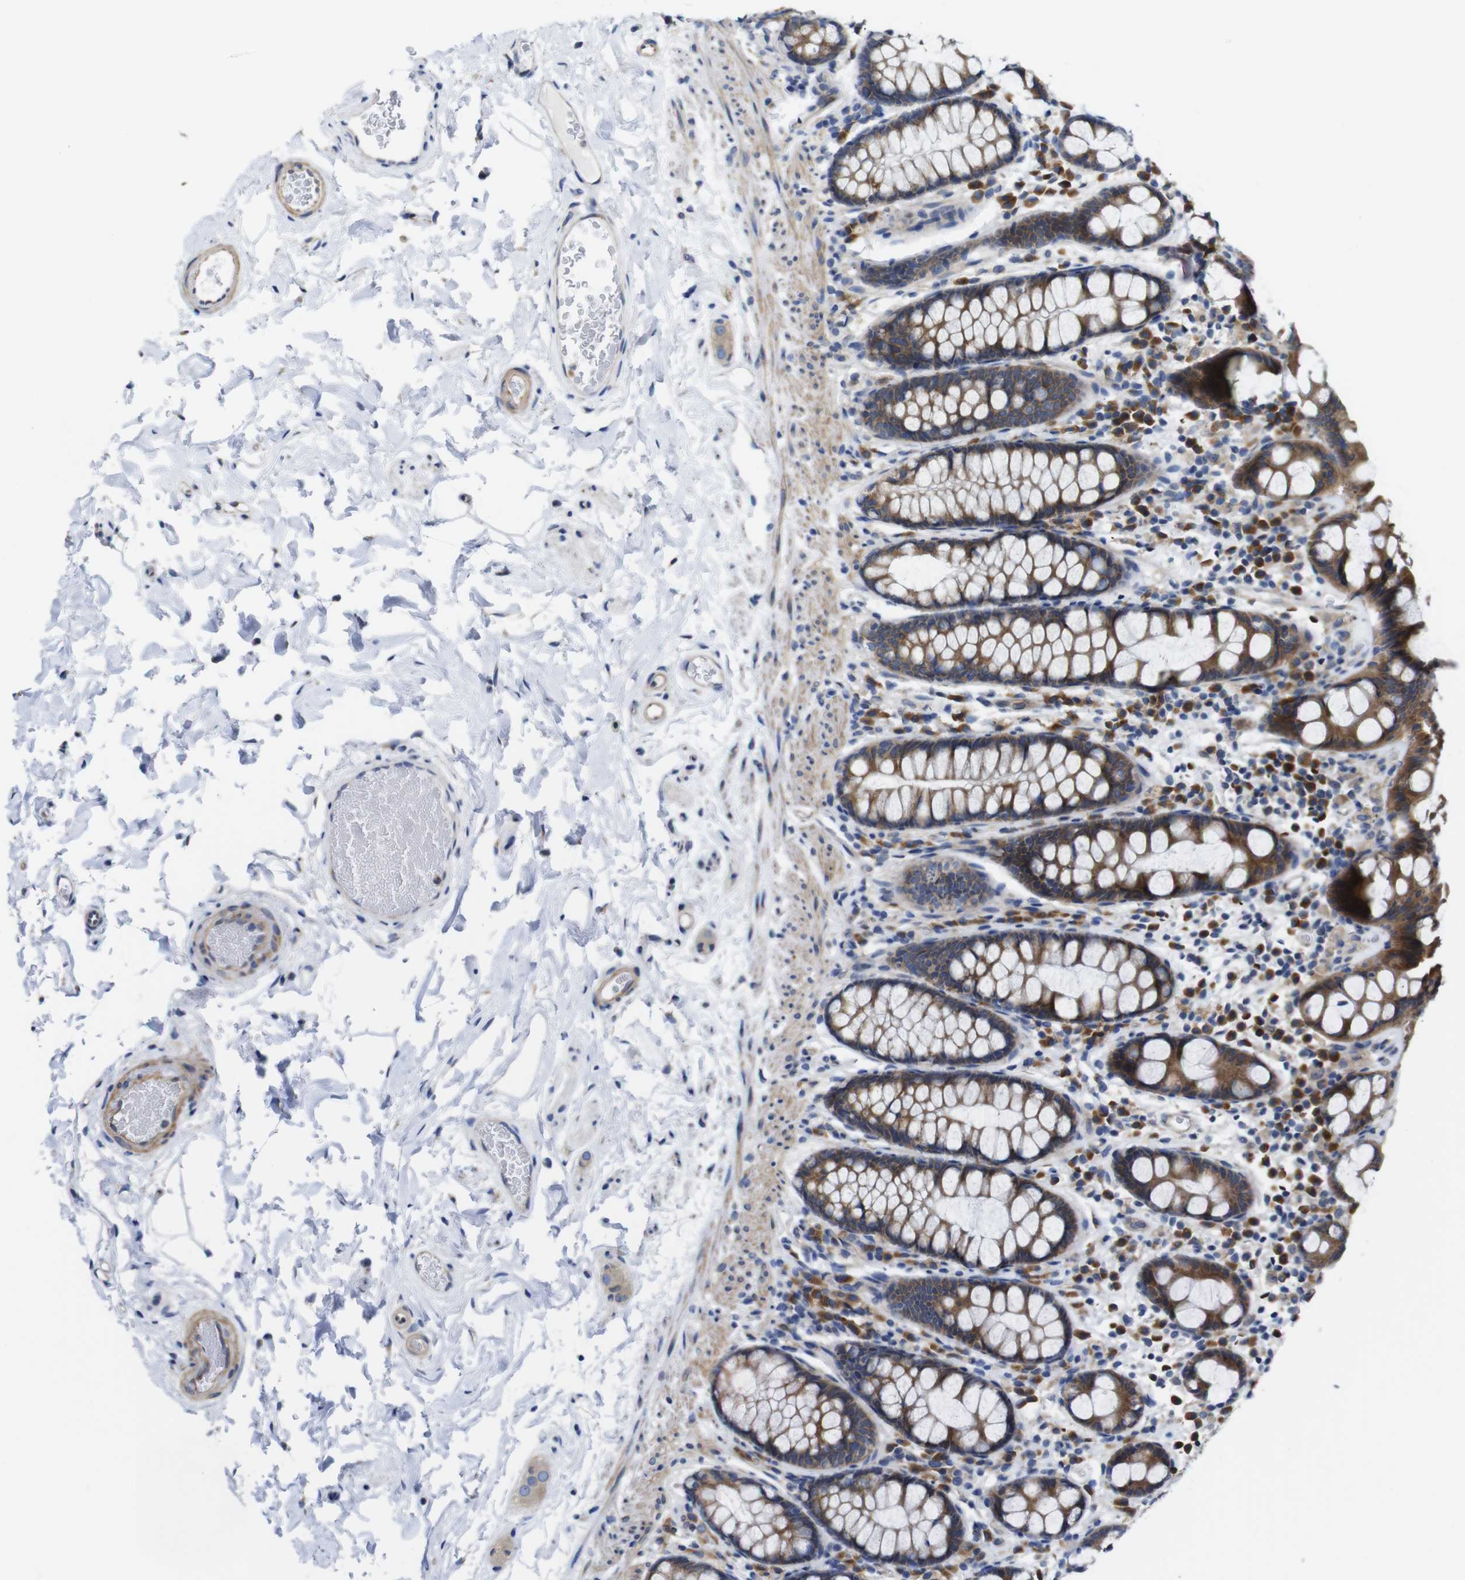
{"staining": {"intensity": "negative", "quantity": "none", "location": "none"}, "tissue": "colon", "cell_type": "Endothelial cells", "image_type": "normal", "snomed": [{"axis": "morphology", "description": "Normal tissue, NOS"}, {"axis": "topography", "description": "Colon"}], "caption": "Human colon stained for a protein using IHC reveals no expression in endothelial cells.", "gene": "DDRGK1", "patient": {"sex": "female", "age": 80}}